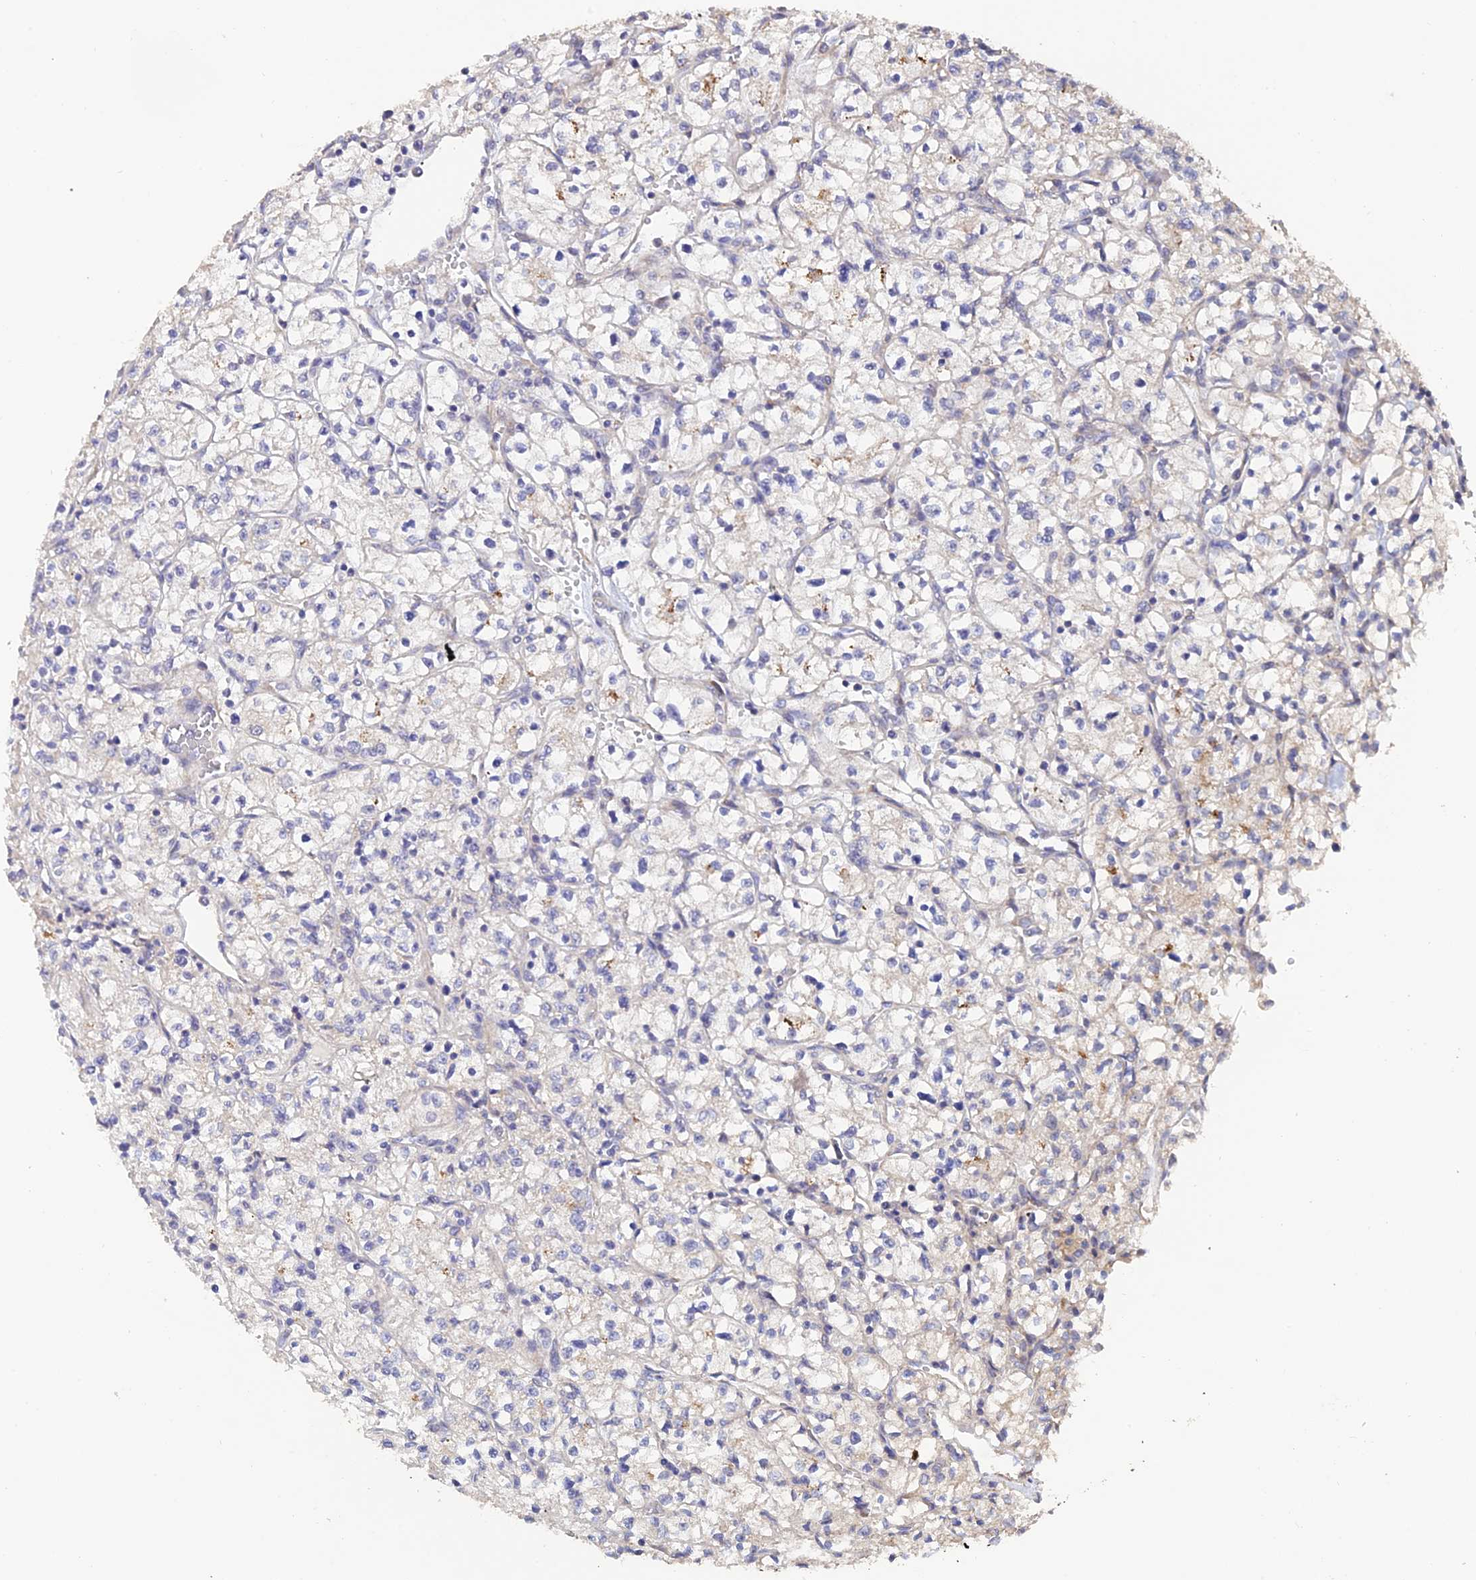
{"staining": {"intensity": "negative", "quantity": "none", "location": "none"}, "tissue": "renal cancer", "cell_type": "Tumor cells", "image_type": "cancer", "snomed": [{"axis": "morphology", "description": "Adenocarcinoma, NOS"}, {"axis": "topography", "description": "Kidney"}], "caption": "Renal cancer (adenocarcinoma) was stained to show a protein in brown. There is no significant expression in tumor cells. (Immunohistochemistry, brightfield microscopy, high magnification).", "gene": "PAGR1", "patient": {"sex": "female", "age": 64}}